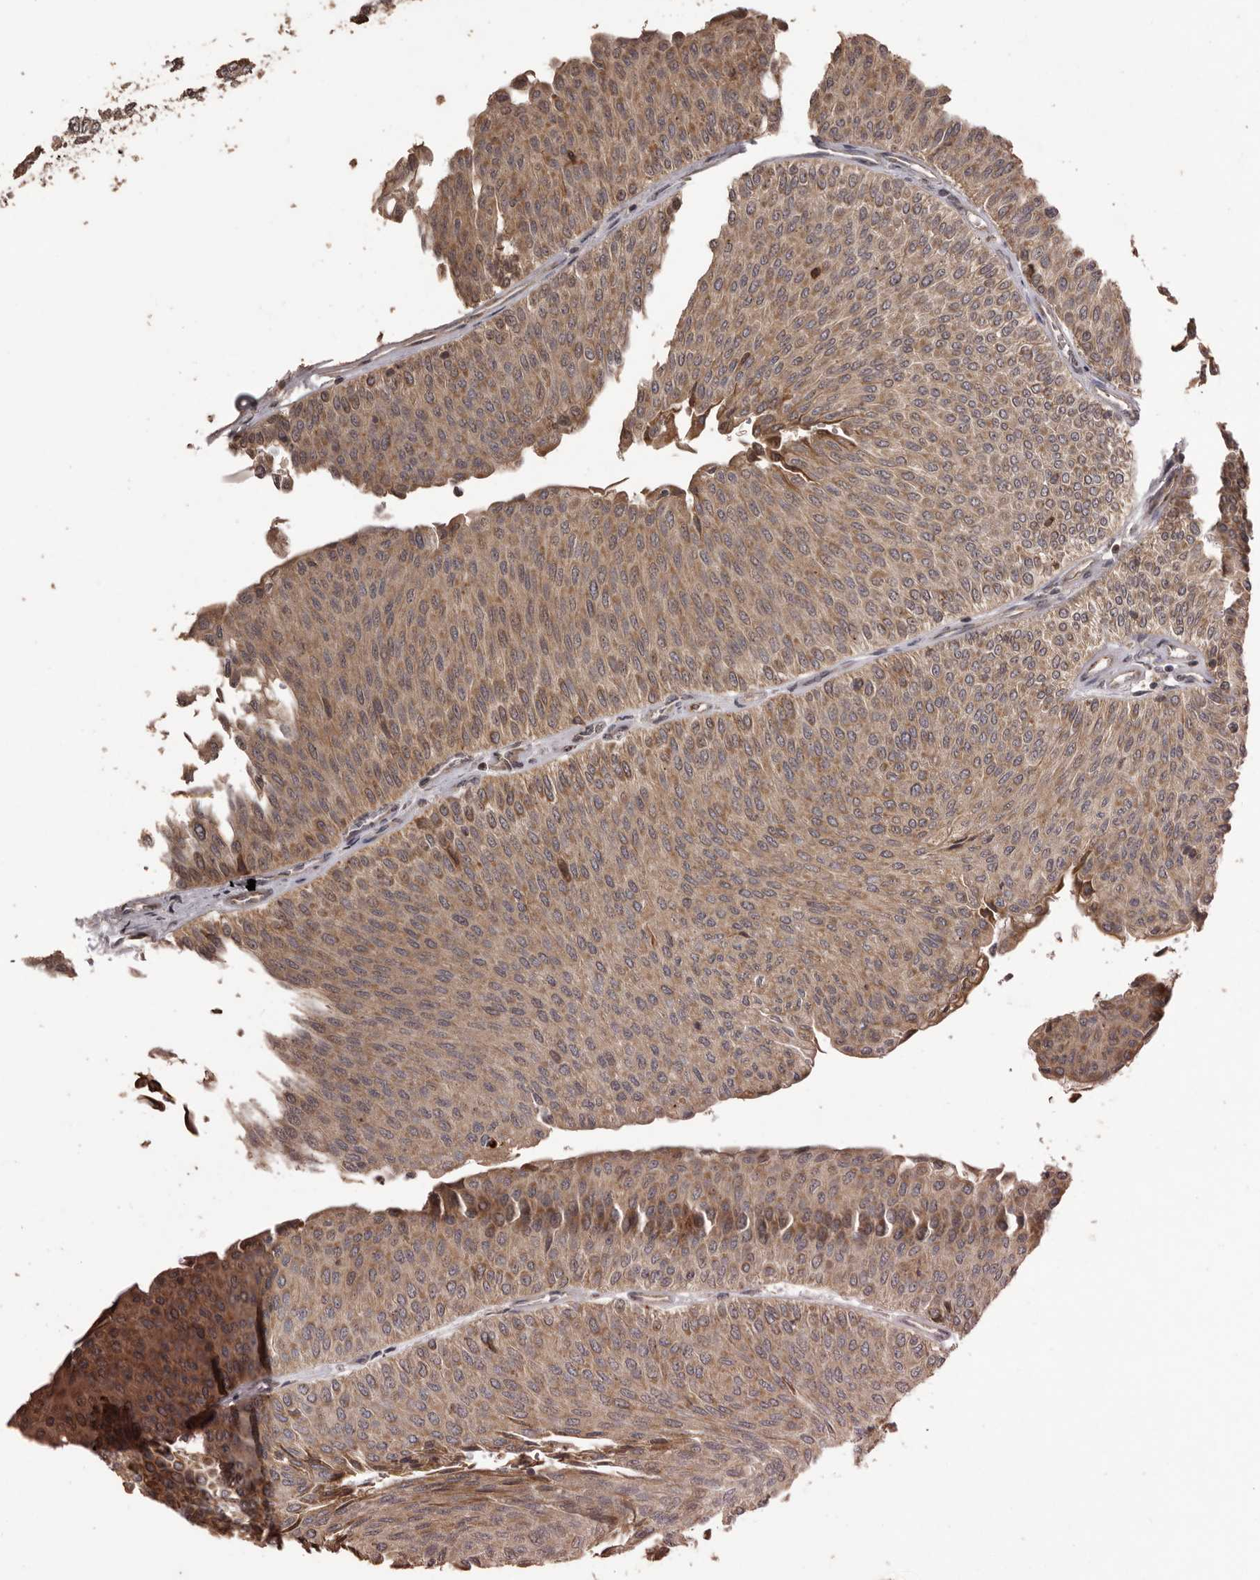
{"staining": {"intensity": "moderate", "quantity": ">75%", "location": "cytoplasmic/membranous"}, "tissue": "urothelial cancer", "cell_type": "Tumor cells", "image_type": "cancer", "snomed": [{"axis": "morphology", "description": "Urothelial carcinoma, Low grade"}, {"axis": "topography", "description": "Urinary bladder"}], "caption": "Immunohistochemical staining of human urothelial cancer demonstrates medium levels of moderate cytoplasmic/membranous protein positivity in about >75% of tumor cells. The protein is shown in brown color, while the nuclei are stained blue.", "gene": "QRSL1", "patient": {"sex": "male", "age": 78}}